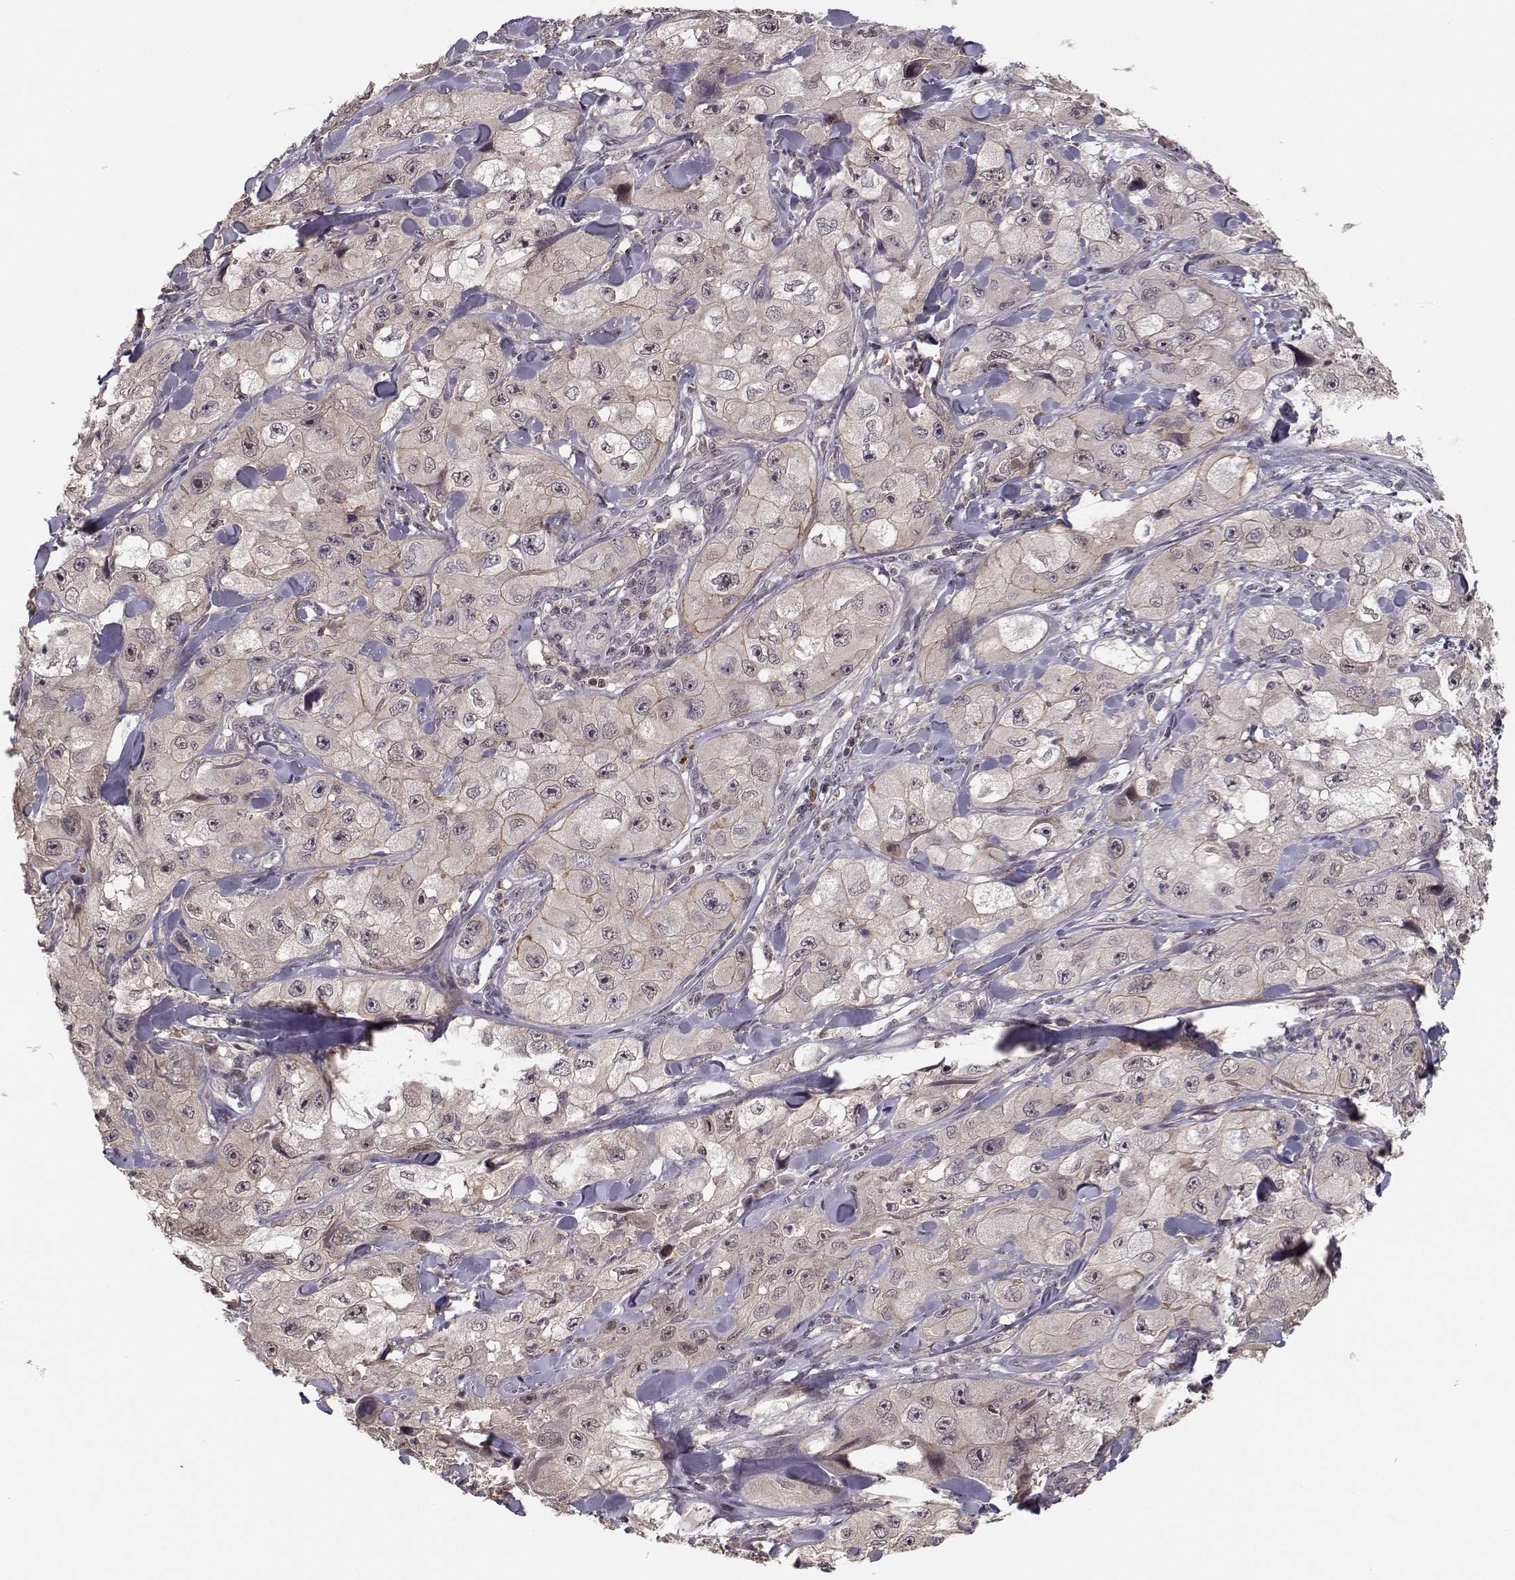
{"staining": {"intensity": "weak", "quantity": "<25%", "location": "cytoplasmic/membranous"}, "tissue": "skin cancer", "cell_type": "Tumor cells", "image_type": "cancer", "snomed": [{"axis": "morphology", "description": "Squamous cell carcinoma, NOS"}, {"axis": "topography", "description": "Skin"}, {"axis": "topography", "description": "Subcutis"}], "caption": "Immunohistochemistry (IHC) histopathology image of human skin squamous cell carcinoma stained for a protein (brown), which exhibits no expression in tumor cells.", "gene": "PLEKHG3", "patient": {"sex": "male", "age": 73}}